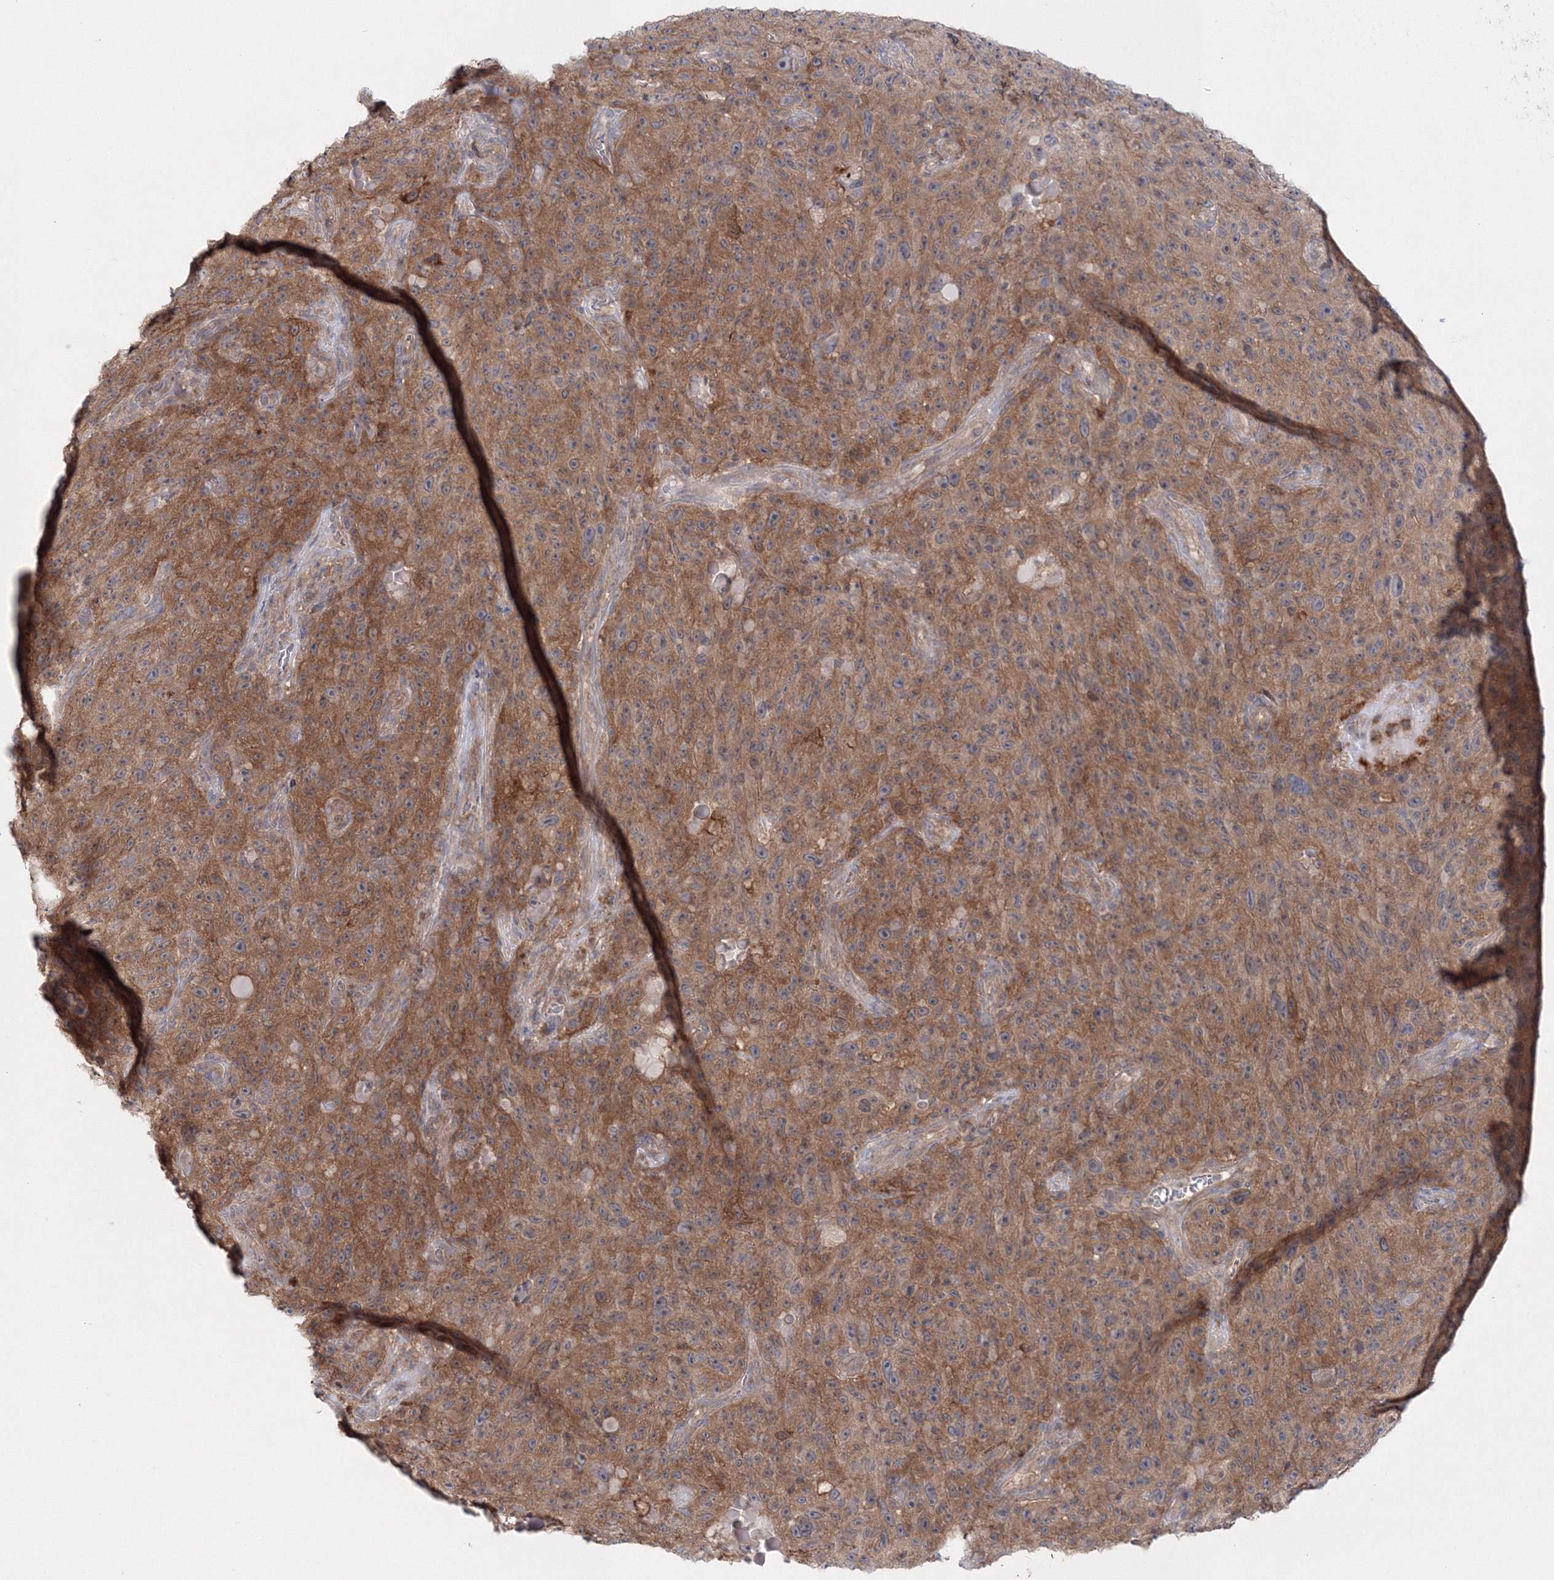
{"staining": {"intensity": "moderate", "quantity": ">75%", "location": "cytoplasmic/membranous"}, "tissue": "melanoma", "cell_type": "Tumor cells", "image_type": "cancer", "snomed": [{"axis": "morphology", "description": "Malignant melanoma, NOS"}, {"axis": "topography", "description": "Skin"}], "caption": "Malignant melanoma stained for a protein shows moderate cytoplasmic/membranous positivity in tumor cells.", "gene": "IPMK", "patient": {"sex": "female", "age": 82}}